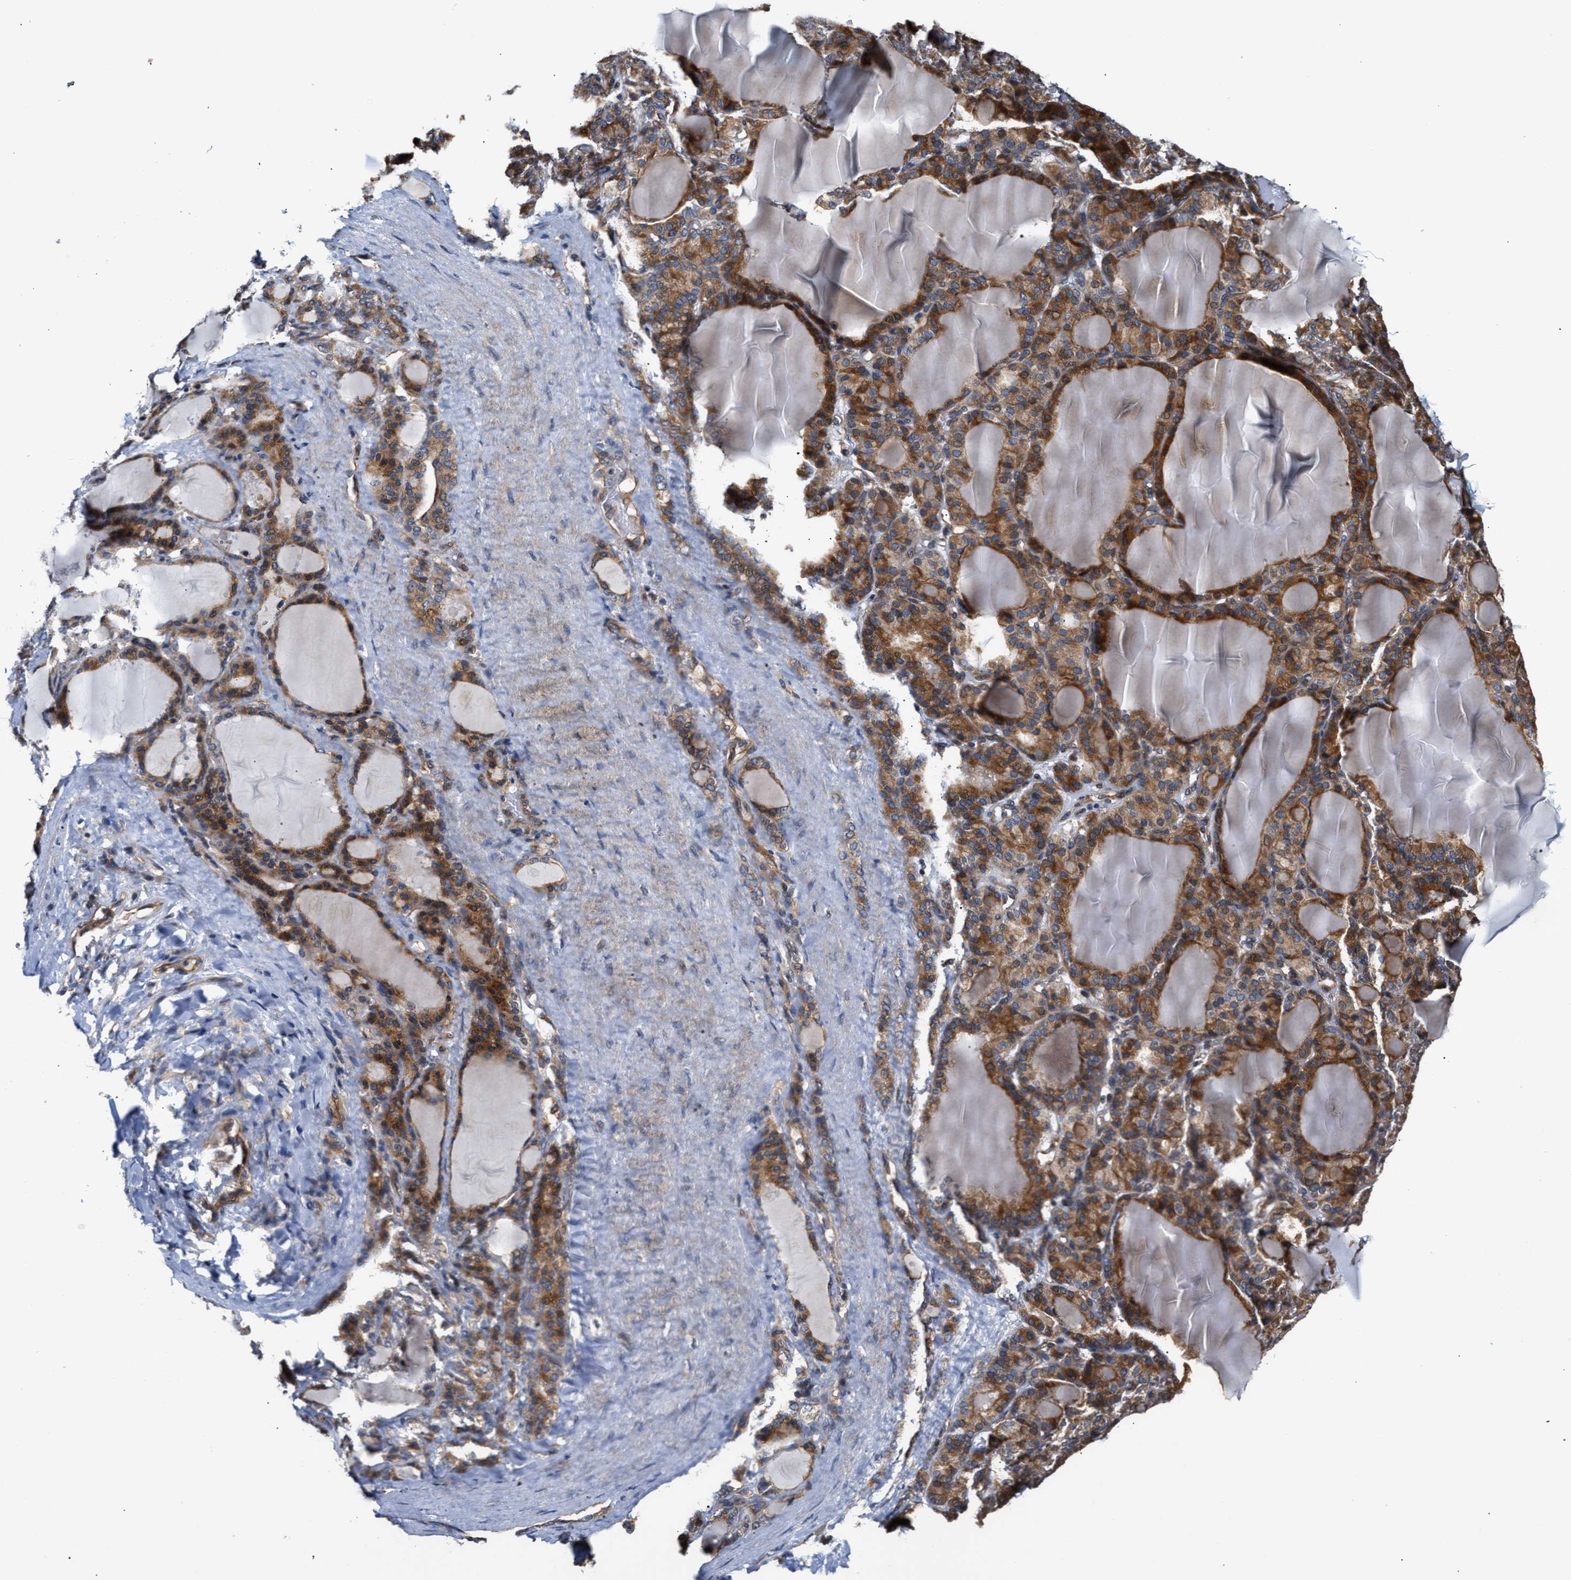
{"staining": {"intensity": "moderate", "quantity": ">75%", "location": "cytoplasmic/membranous"}, "tissue": "thyroid gland", "cell_type": "Glandular cells", "image_type": "normal", "snomed": [{"axis": "morphology", "description": "Normal tissue, NOS"}, {"axis": "topography", "description": "Thyroid gland"}], "caption": "Immunohistochemistry (DAB) staining of benign human thyroid gland shows moderate cytoplasmic/membranous protein expression in about >75% of glandular cells.", "gene": "CLIP2", "patient": {"sex": "female", "age": 28}}